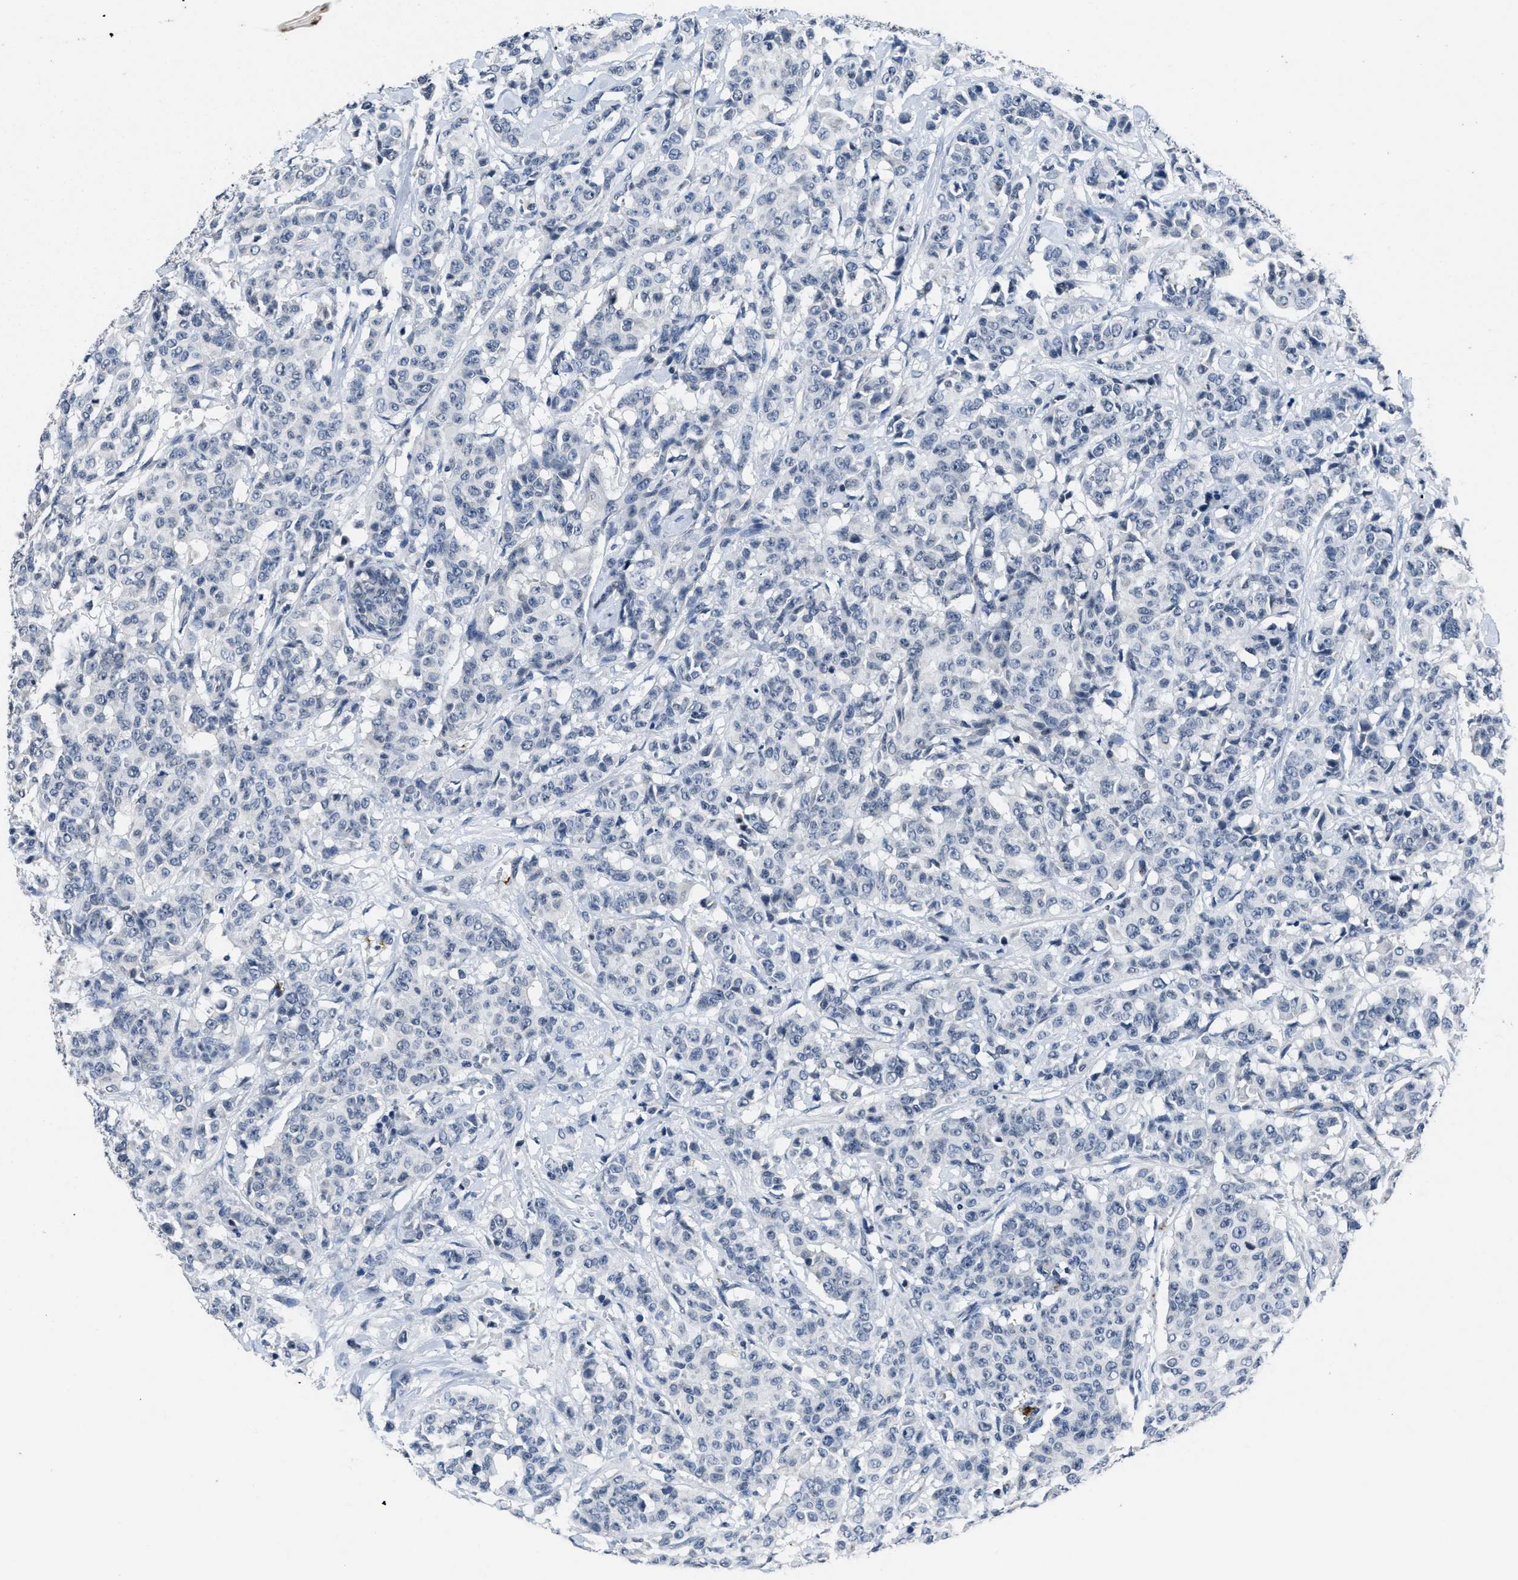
{"staining": {"intensity": "negative", "quantity": "none", "location": "none"}, "tissue": "breast cancer", "cell_type": "Tumor cells", "image_type": "cancer", "snomed": [{"axis": "morphology", "description": "Normal tissue, NOS"}, {"axis": "morphology", "description": "Duct carcinoma"}, {"axis": "topography", "description": "Breast"}], "caption": "The micrograph demonstrates no significant expression in tumor cells of breast cancer (invasive ductal carcinoma).", "gene": "ITGA2B", "patient": {"sex": "female", "age": 40}}